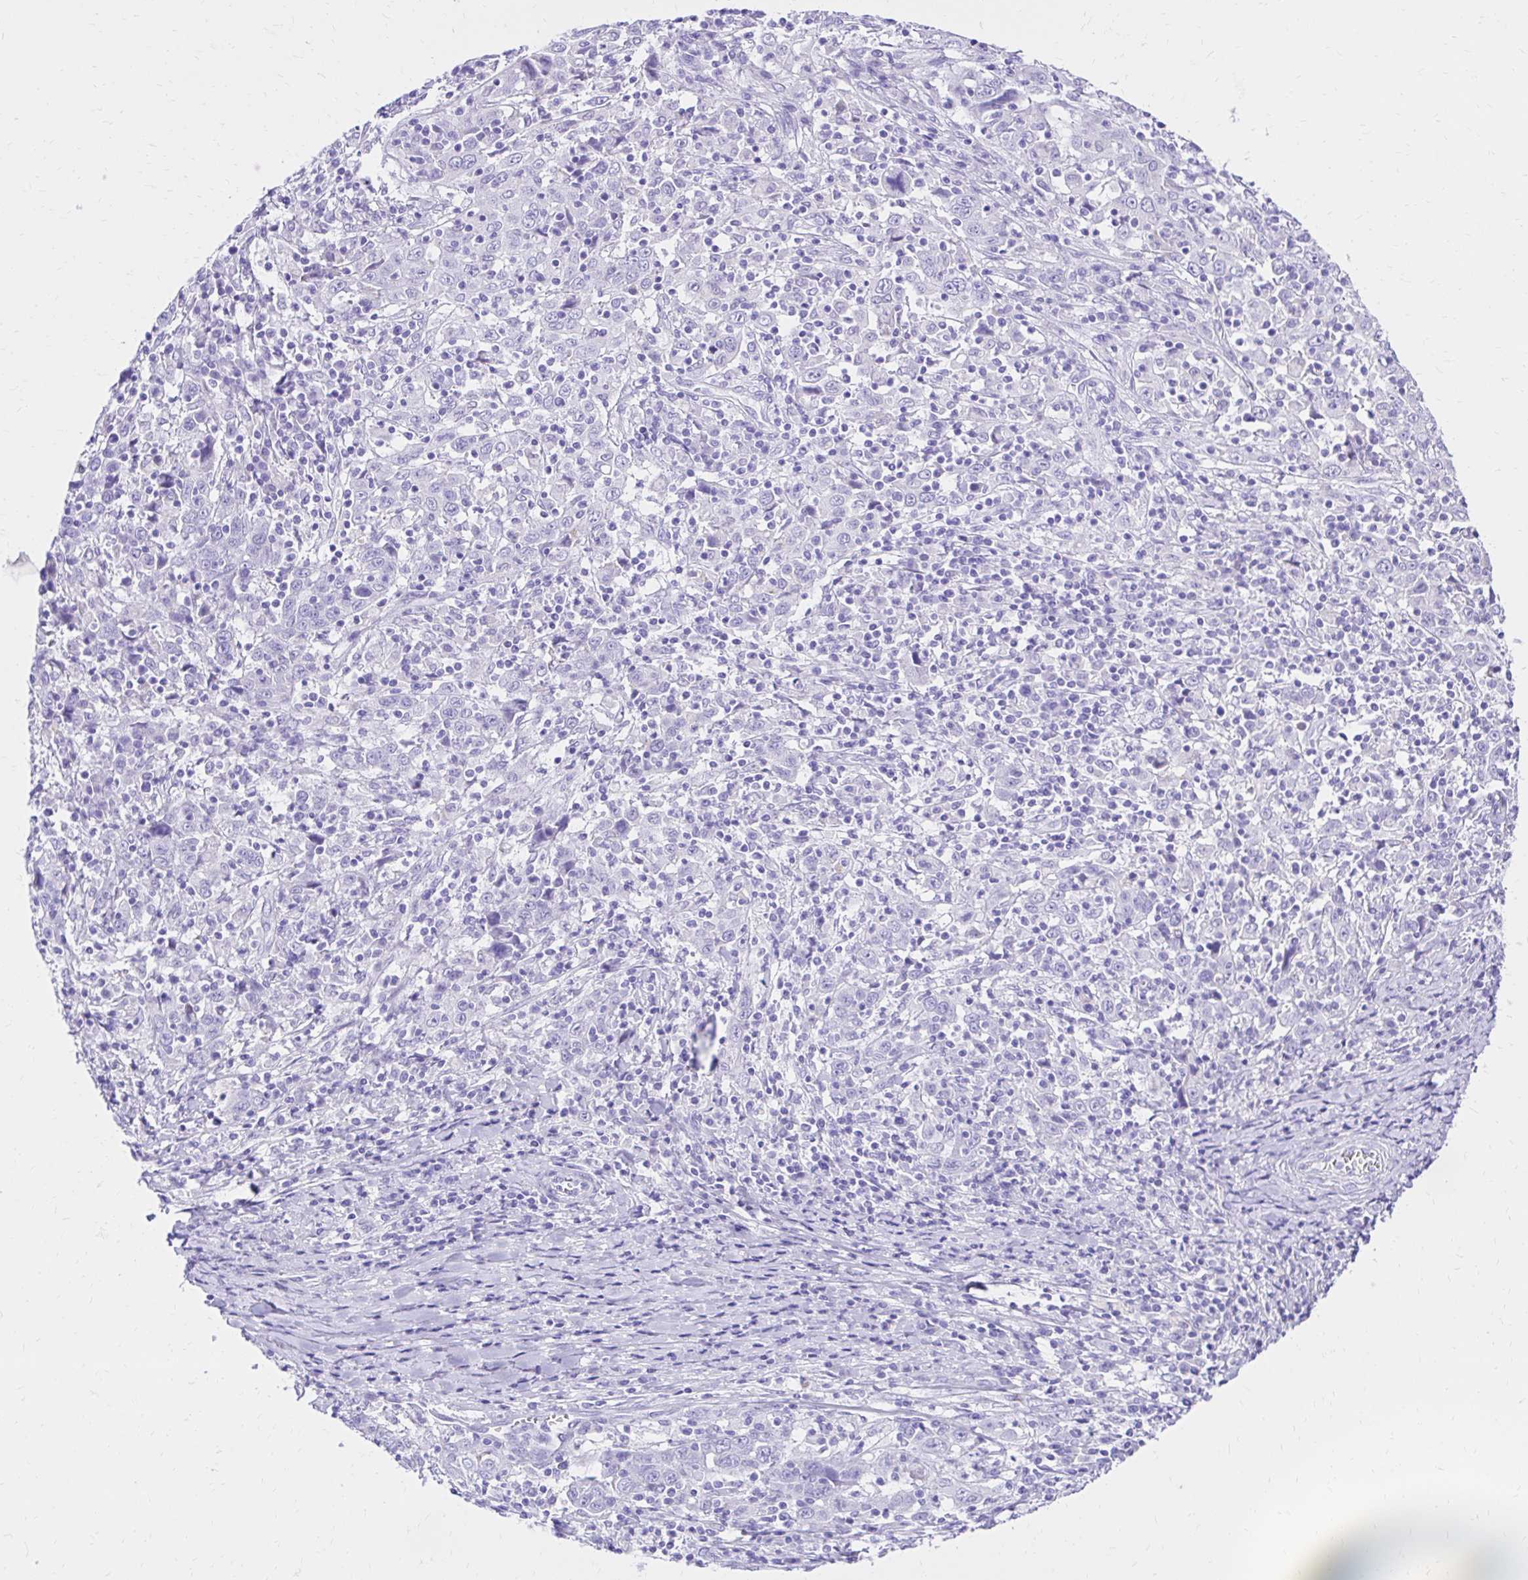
{"staining": {"intensity": "negative", "quantity": "none", "location": "none"}, "tissue": "cervical cancer", "cell_type": "Tumor cells", "image_type": "cancer", "snomed": [{"axis": "morphology", "description": "Squamous cell carcinoma, NOS"}, {"axis": "topography", "description": "Cervix"}], "caption": "Cervical cancer was stained to show a protein in brown. There is no significant expression in tumor cells.", "gene": "S100G", "patient": {"sex": "female", "age": 46}}